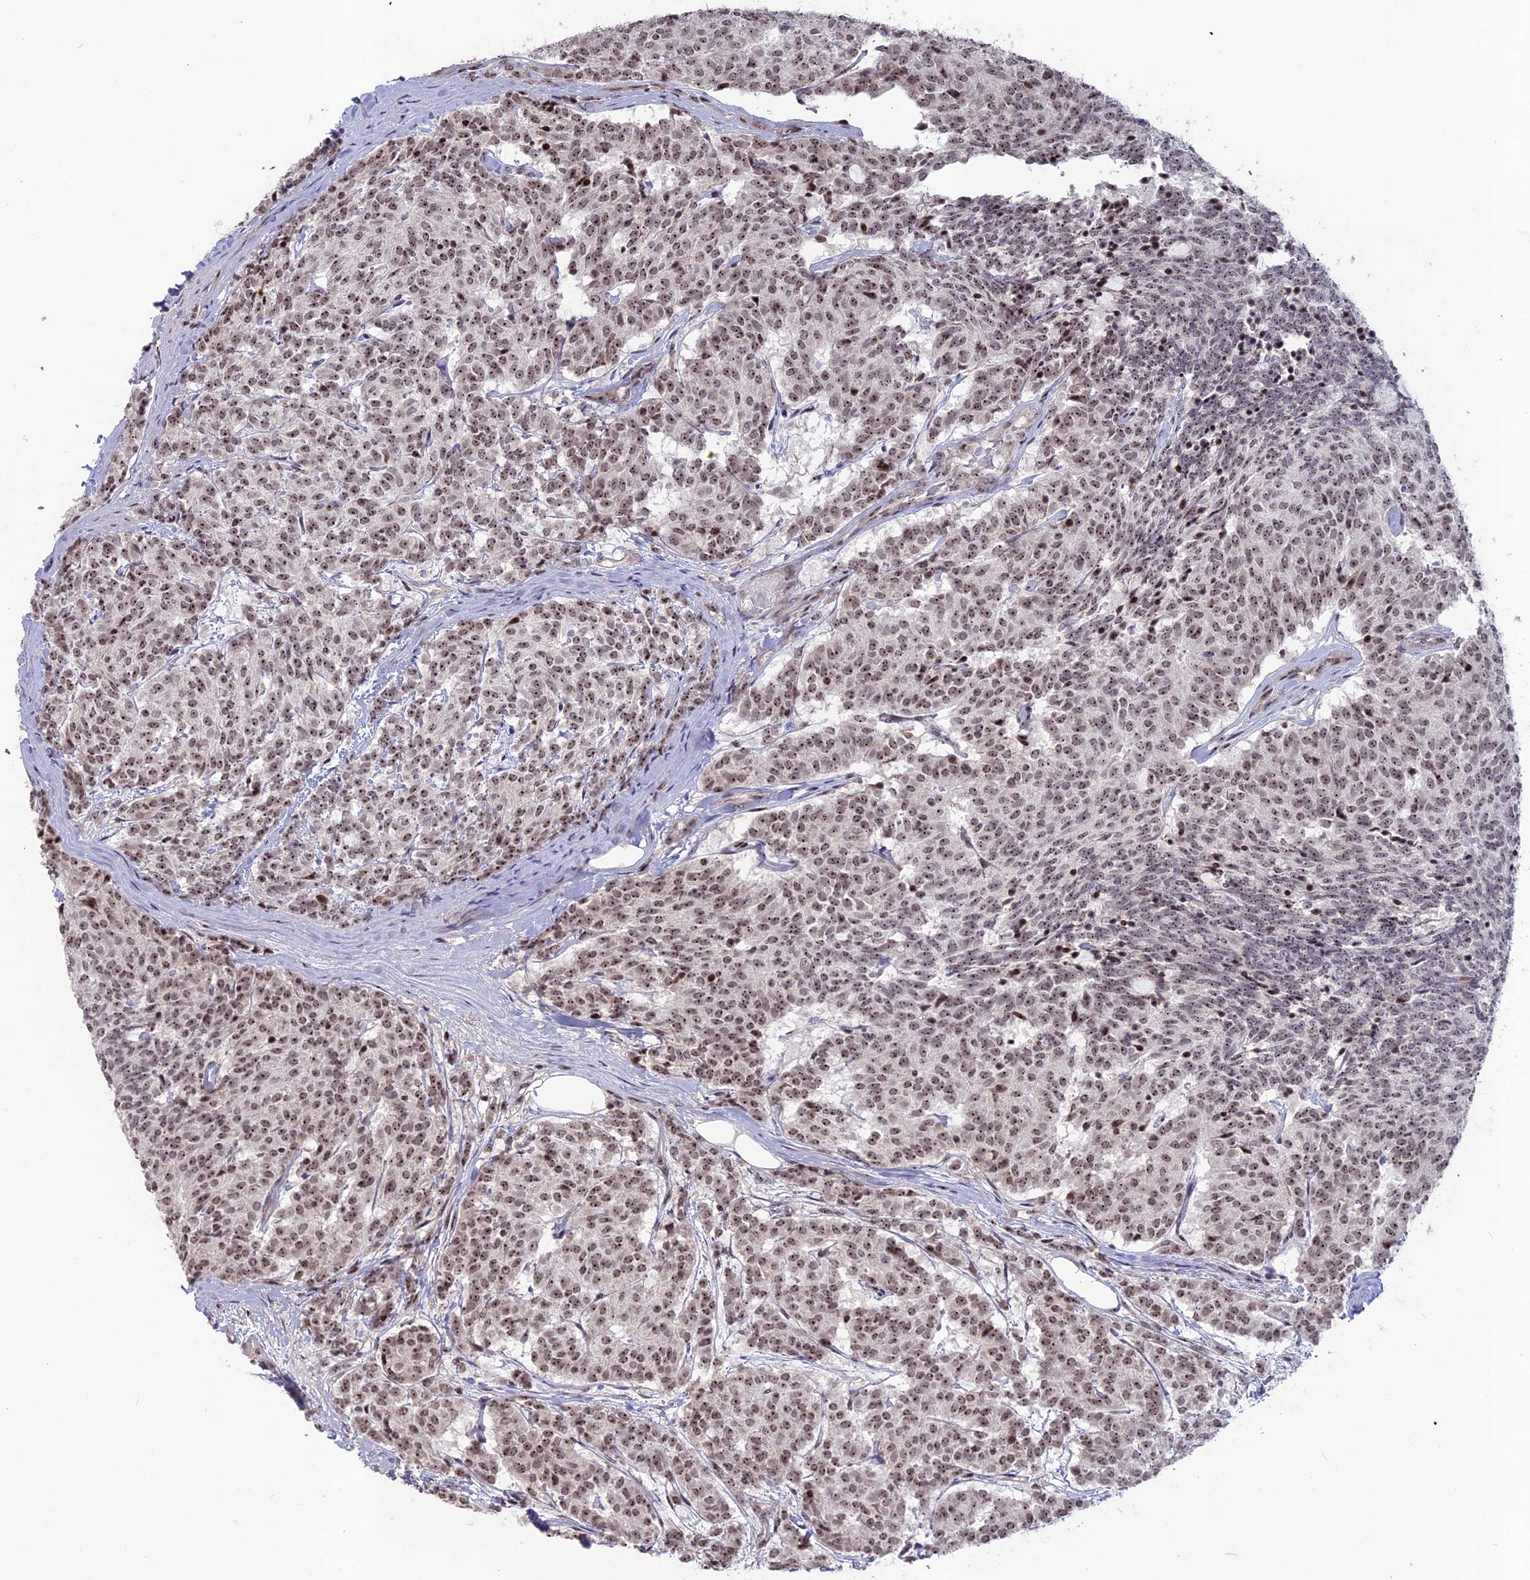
{"staining": {"intensity": "moderate", "quantity": ">75%", "location": "nuclear"}, "tissue": "carcinoid", "cell_type": "Tumor cells", "image_type": "cancer", "snomed": [{"axis": "morphology", "description": "Carcinoid, malignant, NOS"}, {"axis": "topography", "description": "Pancreas"}], "caption": "Immunohistochemical staining of human malignant carcinoid demonstrates medium levels of moderate nuclear protein expression in about >75% of tumor cells.", "gene": "FAM131A", "patient": {"sex": "female", "age": 54}}